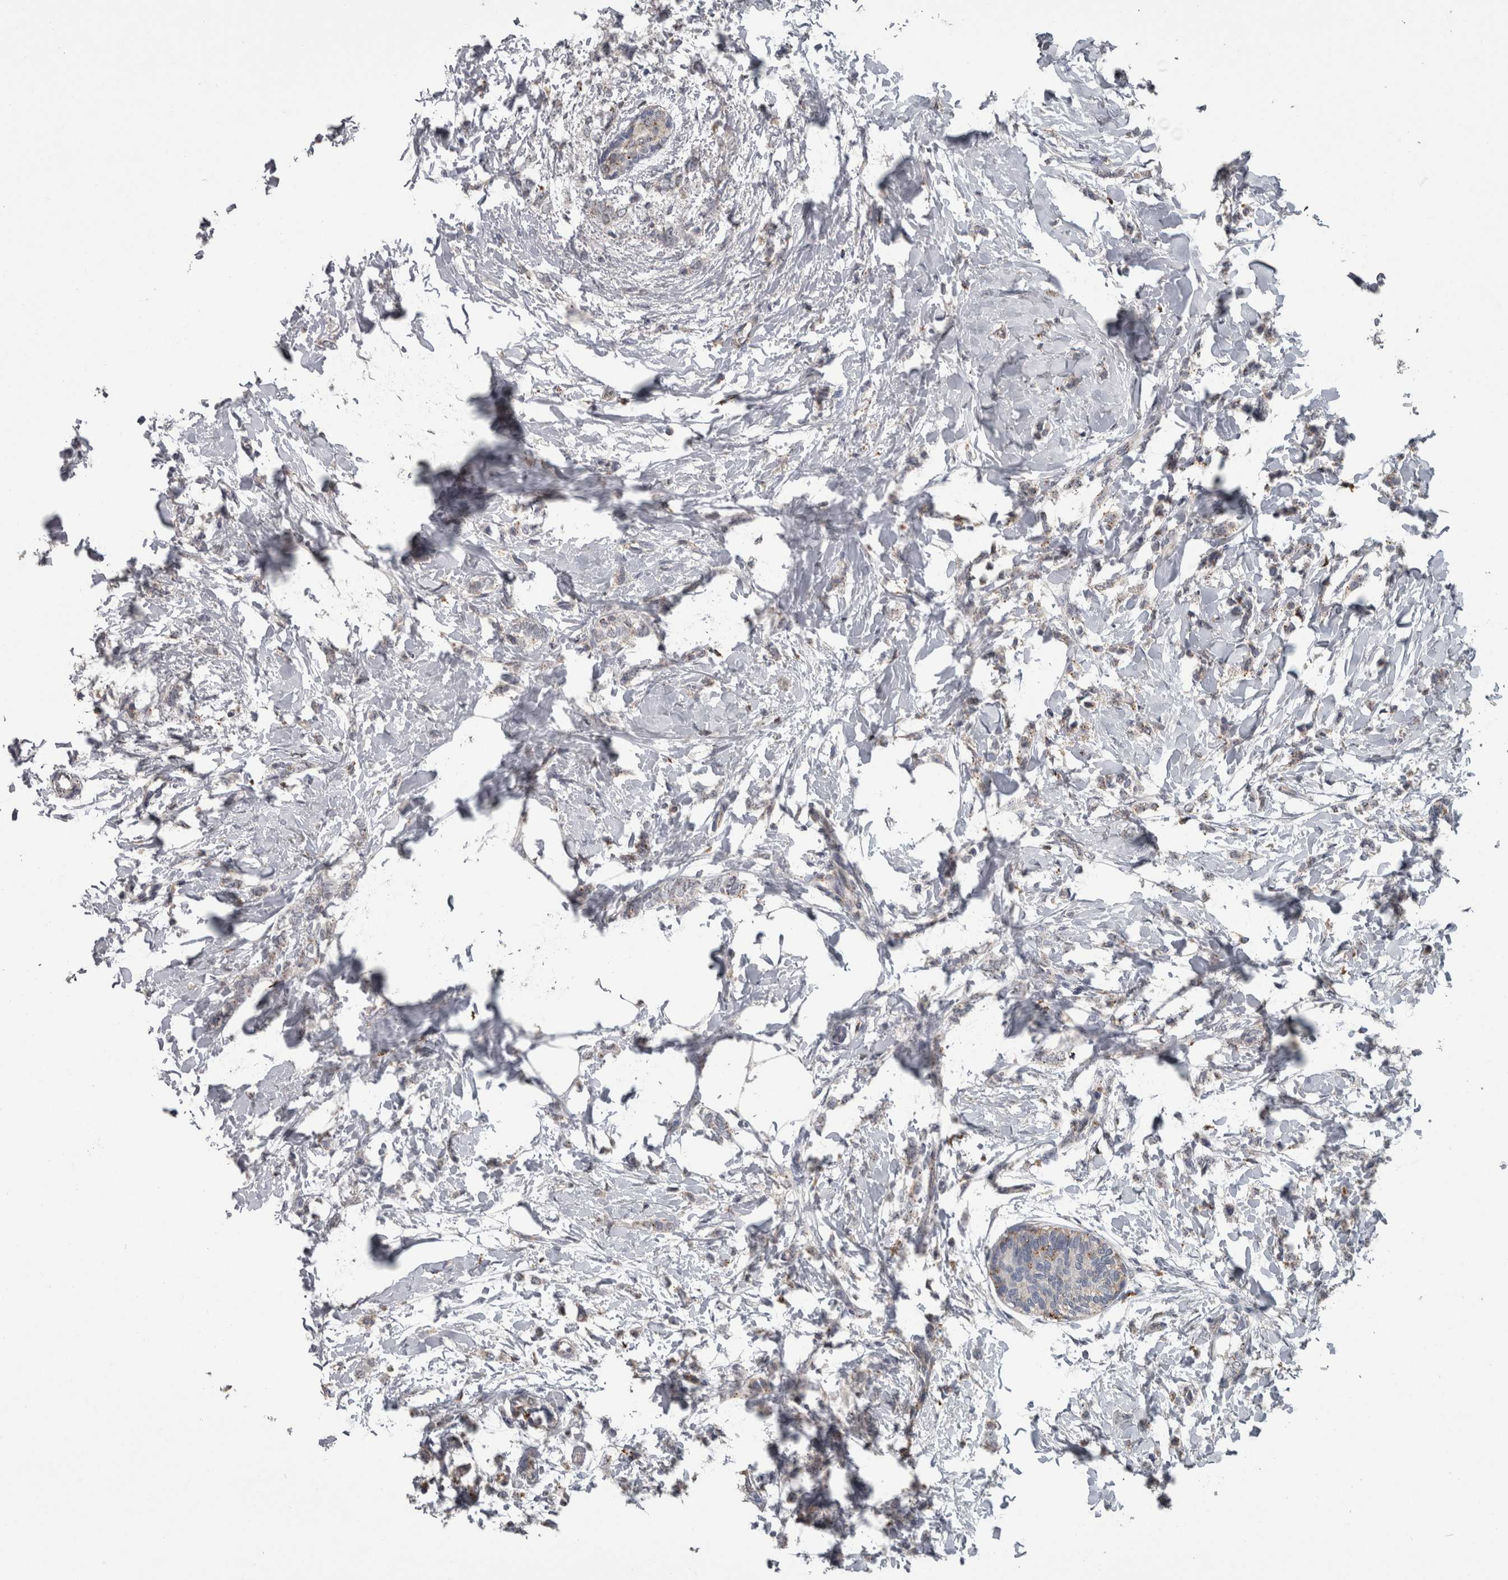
{"staining": {"intensity": "negative", "quantity": "none", "location": "none"}, "tissue": "breast cancer", "cell_type": "Tumor cells", "image_type": "cancer", "snomed": [{"axis": "morphology", "description": "Lobular carcinoma, in situ"}, {"axis": "morphology", "description": "Lobular carcinoma"}, {"axis": "topography", "description": "Breast"}], "caption": "This is an IHC micrograph of breast lobular carcinoma. There is no expression in tumor cells.", "gene": "NAAA", "patient": {"sex": "female", "age": 41}}